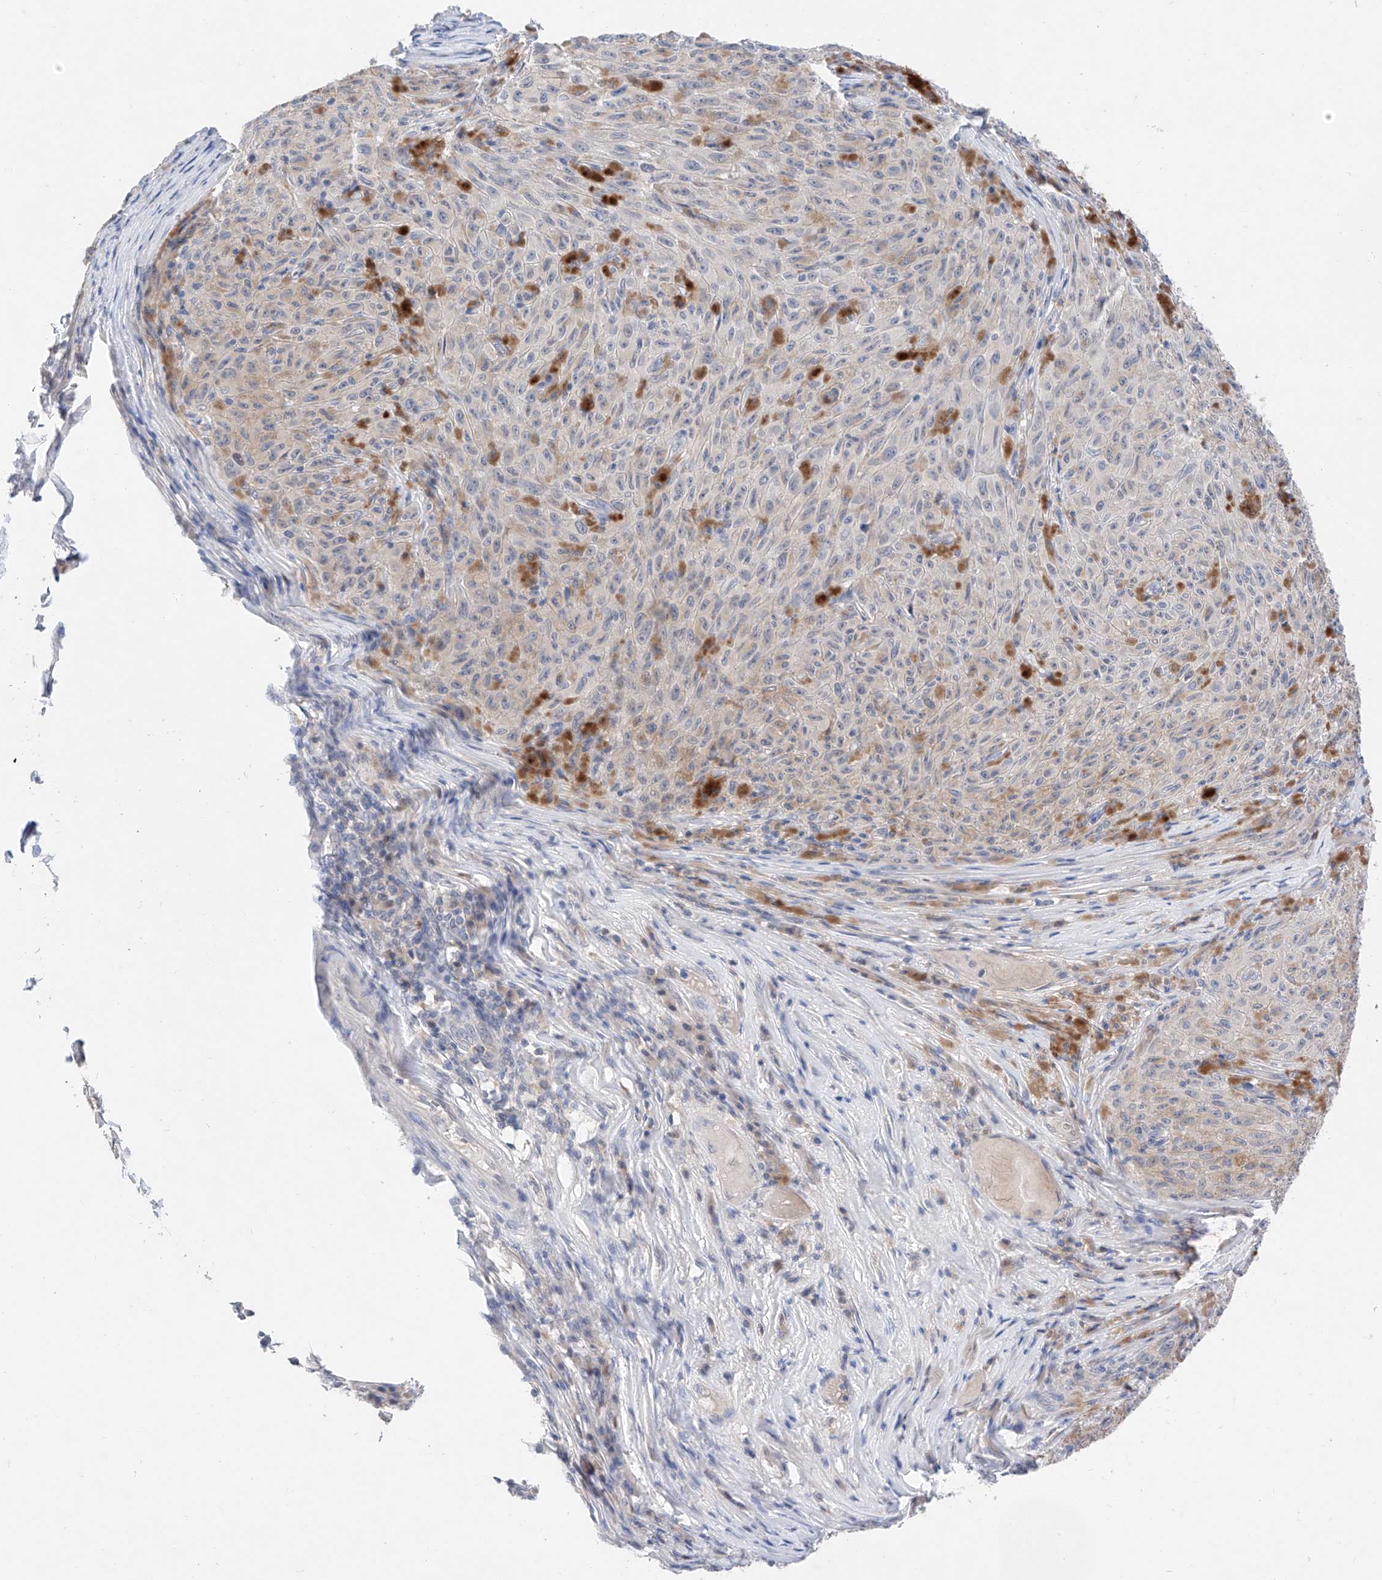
{"staining": {"intensity": "negative", "quantity": "none", "location": "none"}, "tissue": "melanoma", "cell_type": "Tumor cells", "image_type": "cancer", "snomed": [{"axis": "morphology", "description": "Malignant melanoma, NOS"}, {"axis": "topography", "description": "Skin"}], "caption": "Human malignant melanoma stained for a protein using immunohistochemistry reveals no expression in tumor cells.", "gene": "FUCA2", "patient": {"sex": "female", "age": 82}}